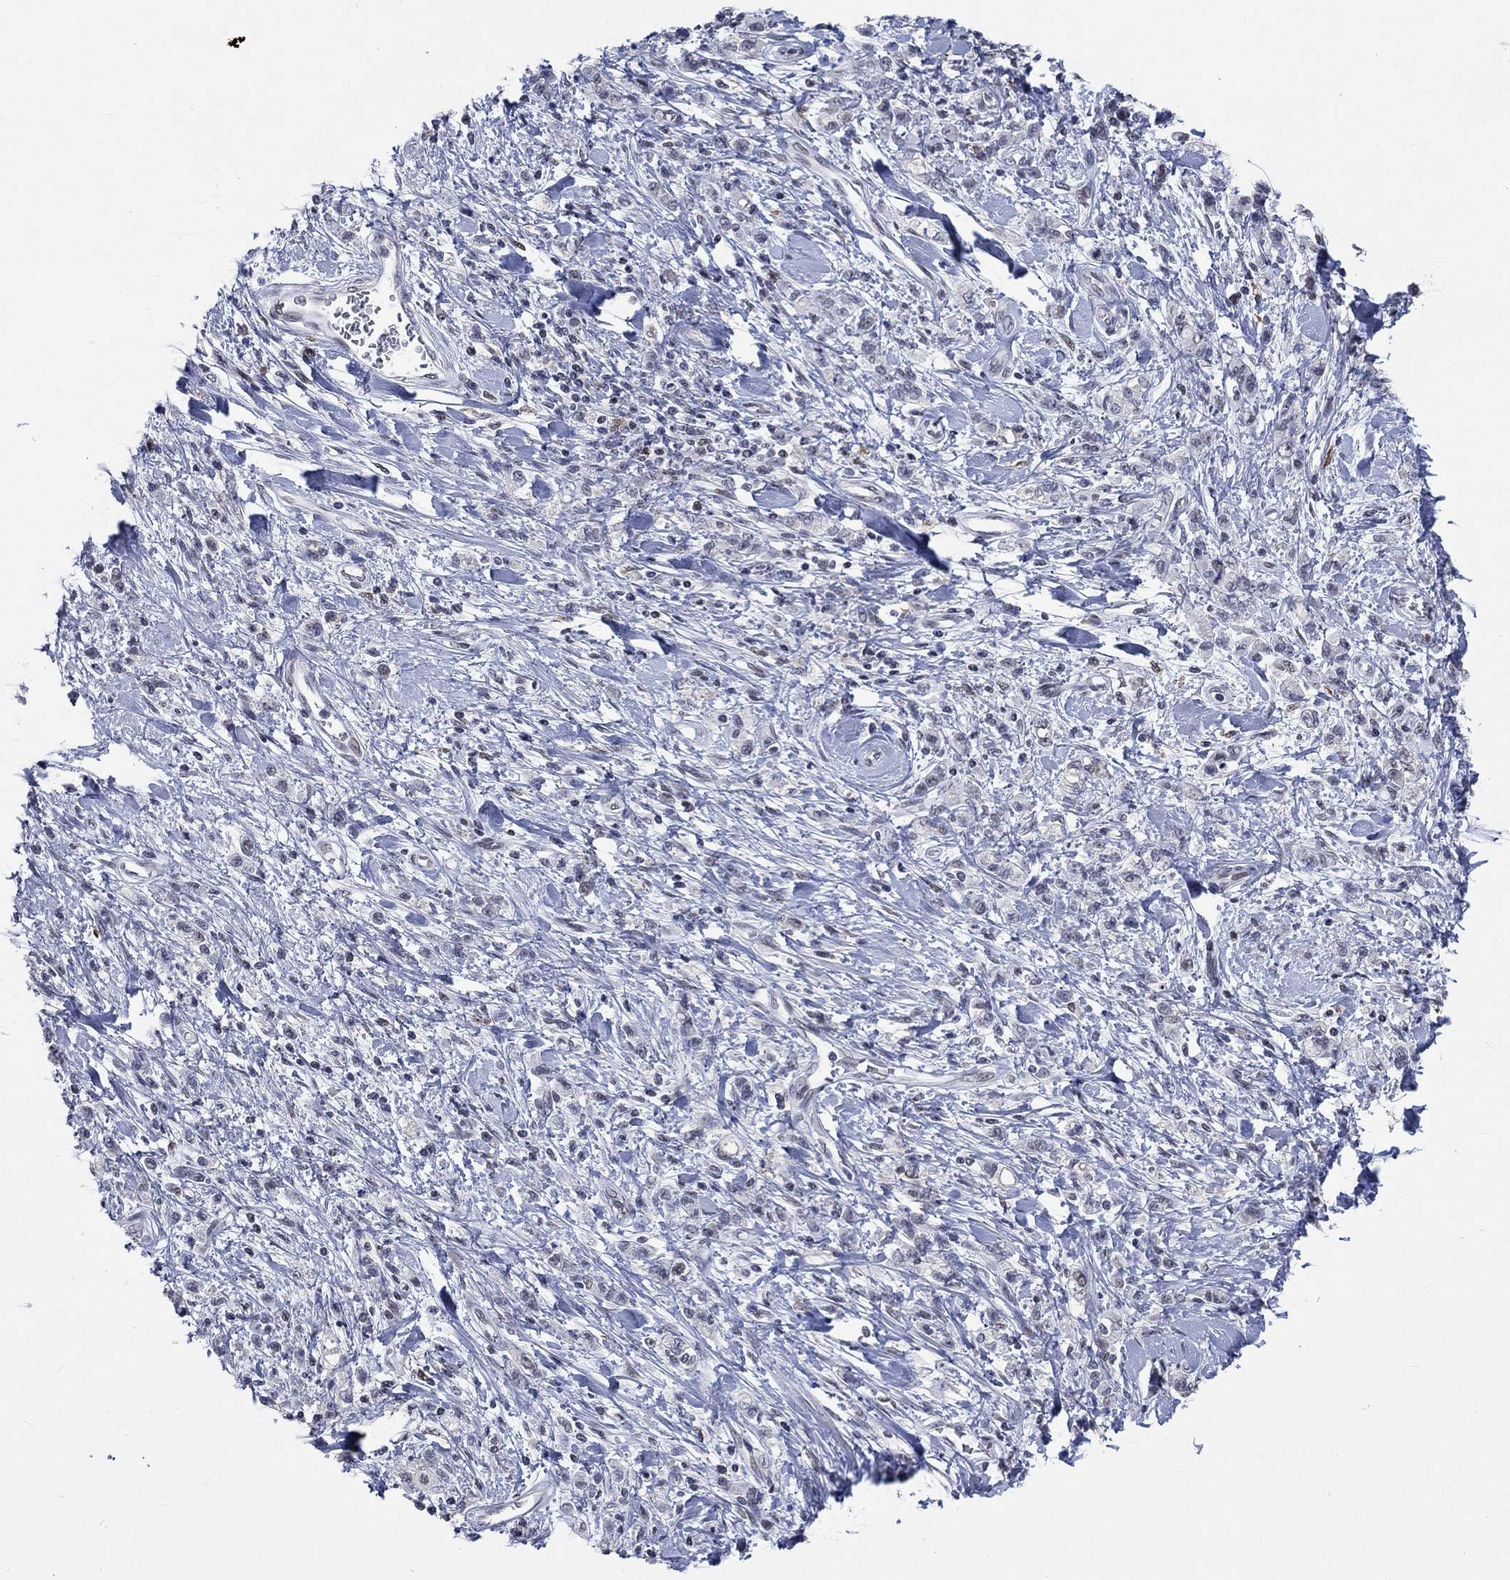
{"staining": {"intensity": "negative", "quantity": "none", "location": "none"}, "tissue": "stomach cancer", "cell_type": "Tumor cells", "image_type": "cancer", "snomed": [{"axis": "morphology", "description": "Adenocarcinoma, NOS"}, {"axis": "topography", "description": "Stomach"}], "caption": "High magnification brightfield microscopy of stomach cancer (adenocarcinoma) stained with DAB (brown) and counterstained with hematoxylin (blue): tumor cells show no significant positivity.", "gene": "HCFC1", "patient": {"sex": "male", "age": 77}}